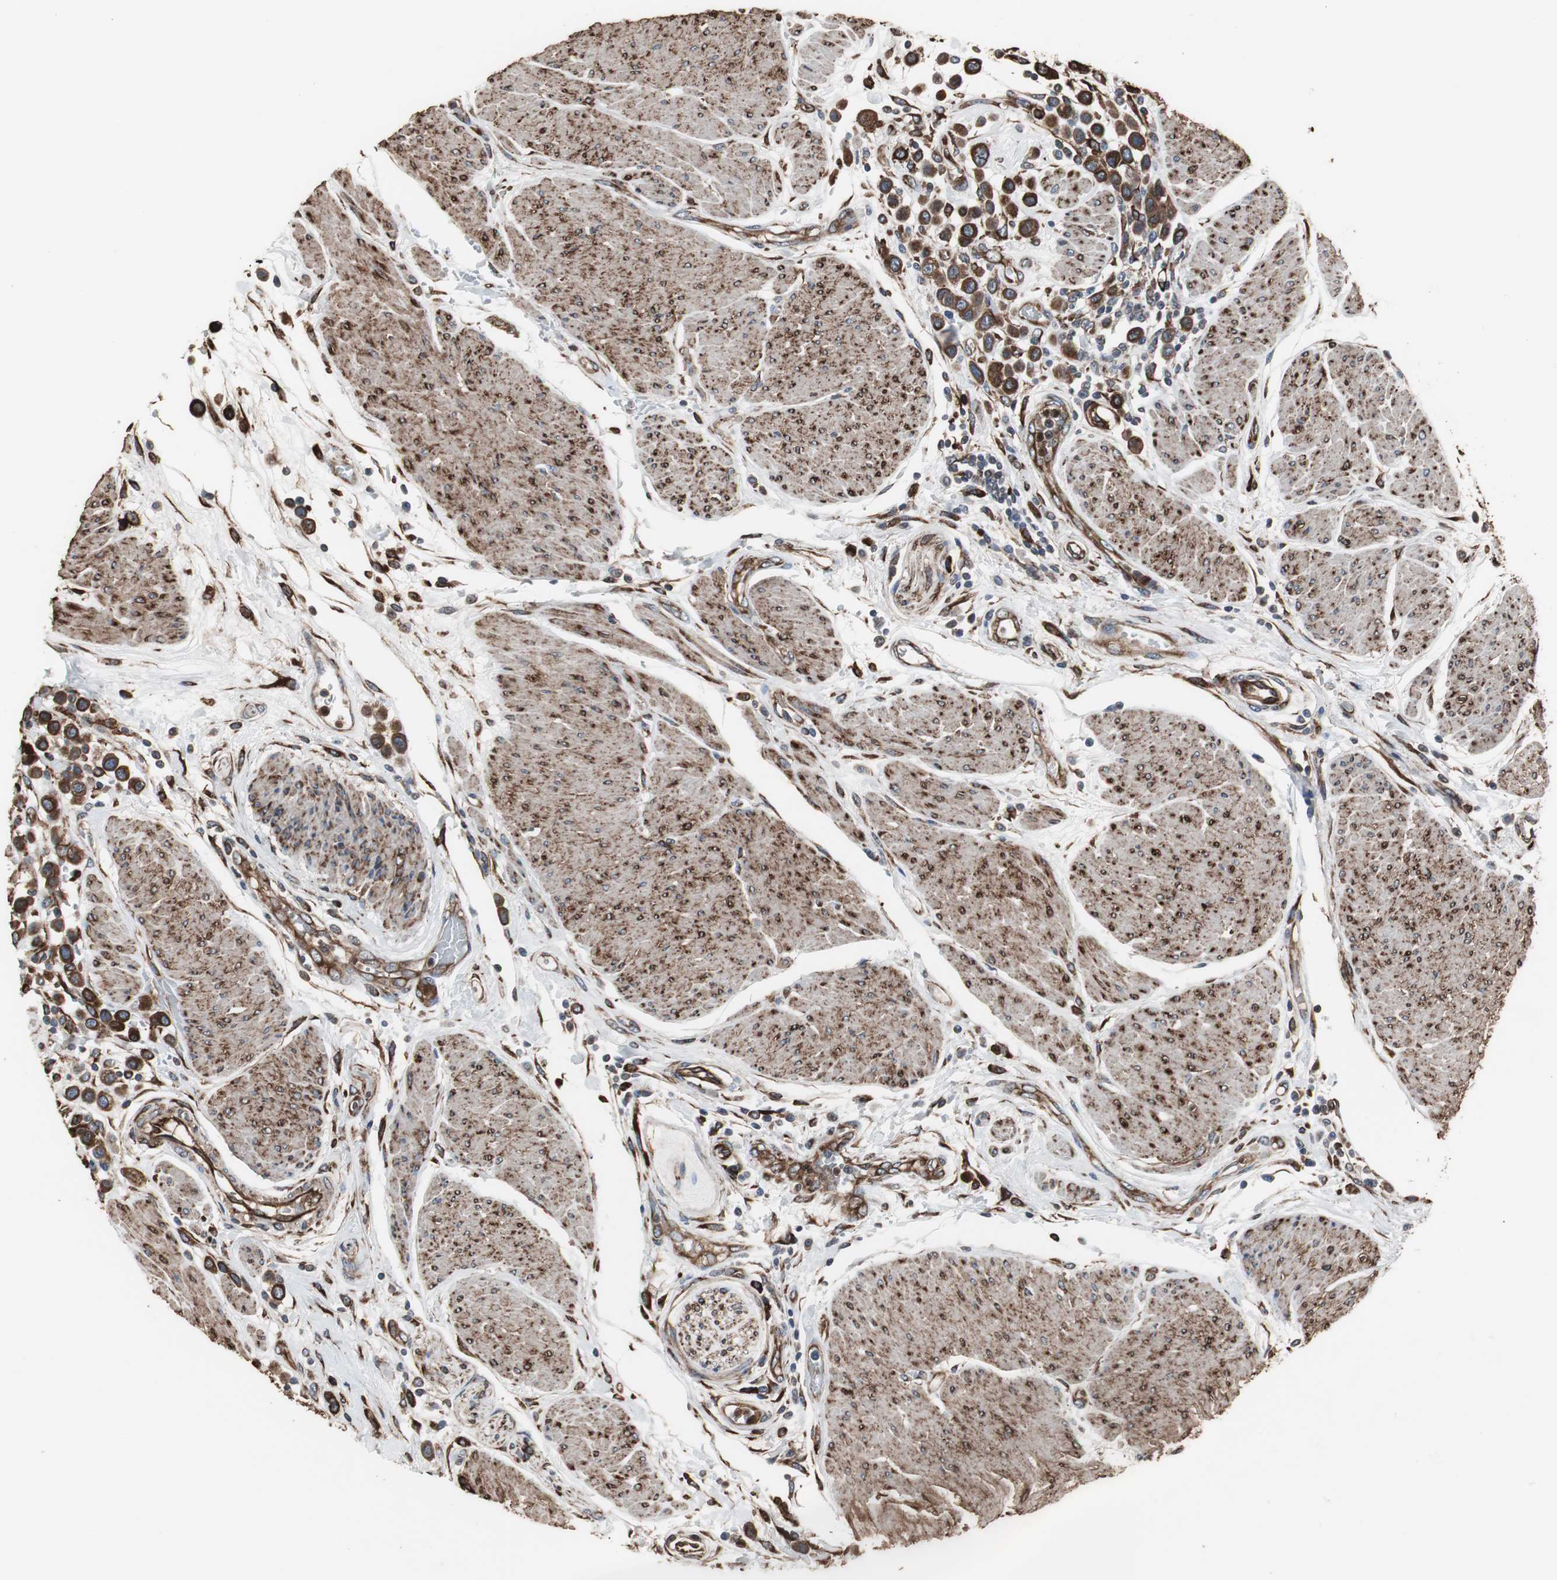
{"staining": {"intensity": "strong", "quantity": ">75%", "location": "cytoplasmic/membranous"}, "tissue": "urothelial cancer", "cell_type": "Tumor cells", "image_type": "cancer", "snomed": [{"axis": "morphology", "description": "Urothelial carcinoma, High grade"}, {"axis": "topography", "description": "Urinary bladder"}], "caption": "This micrograph exhibits immunohistochemistry (IHC) staining of human urothelial cancer, with high strong cytoplasmic/membranous expression in about >75% of tumor cells.", "gene": "CALU", "patient": {"sex": "male", "age": 50}}